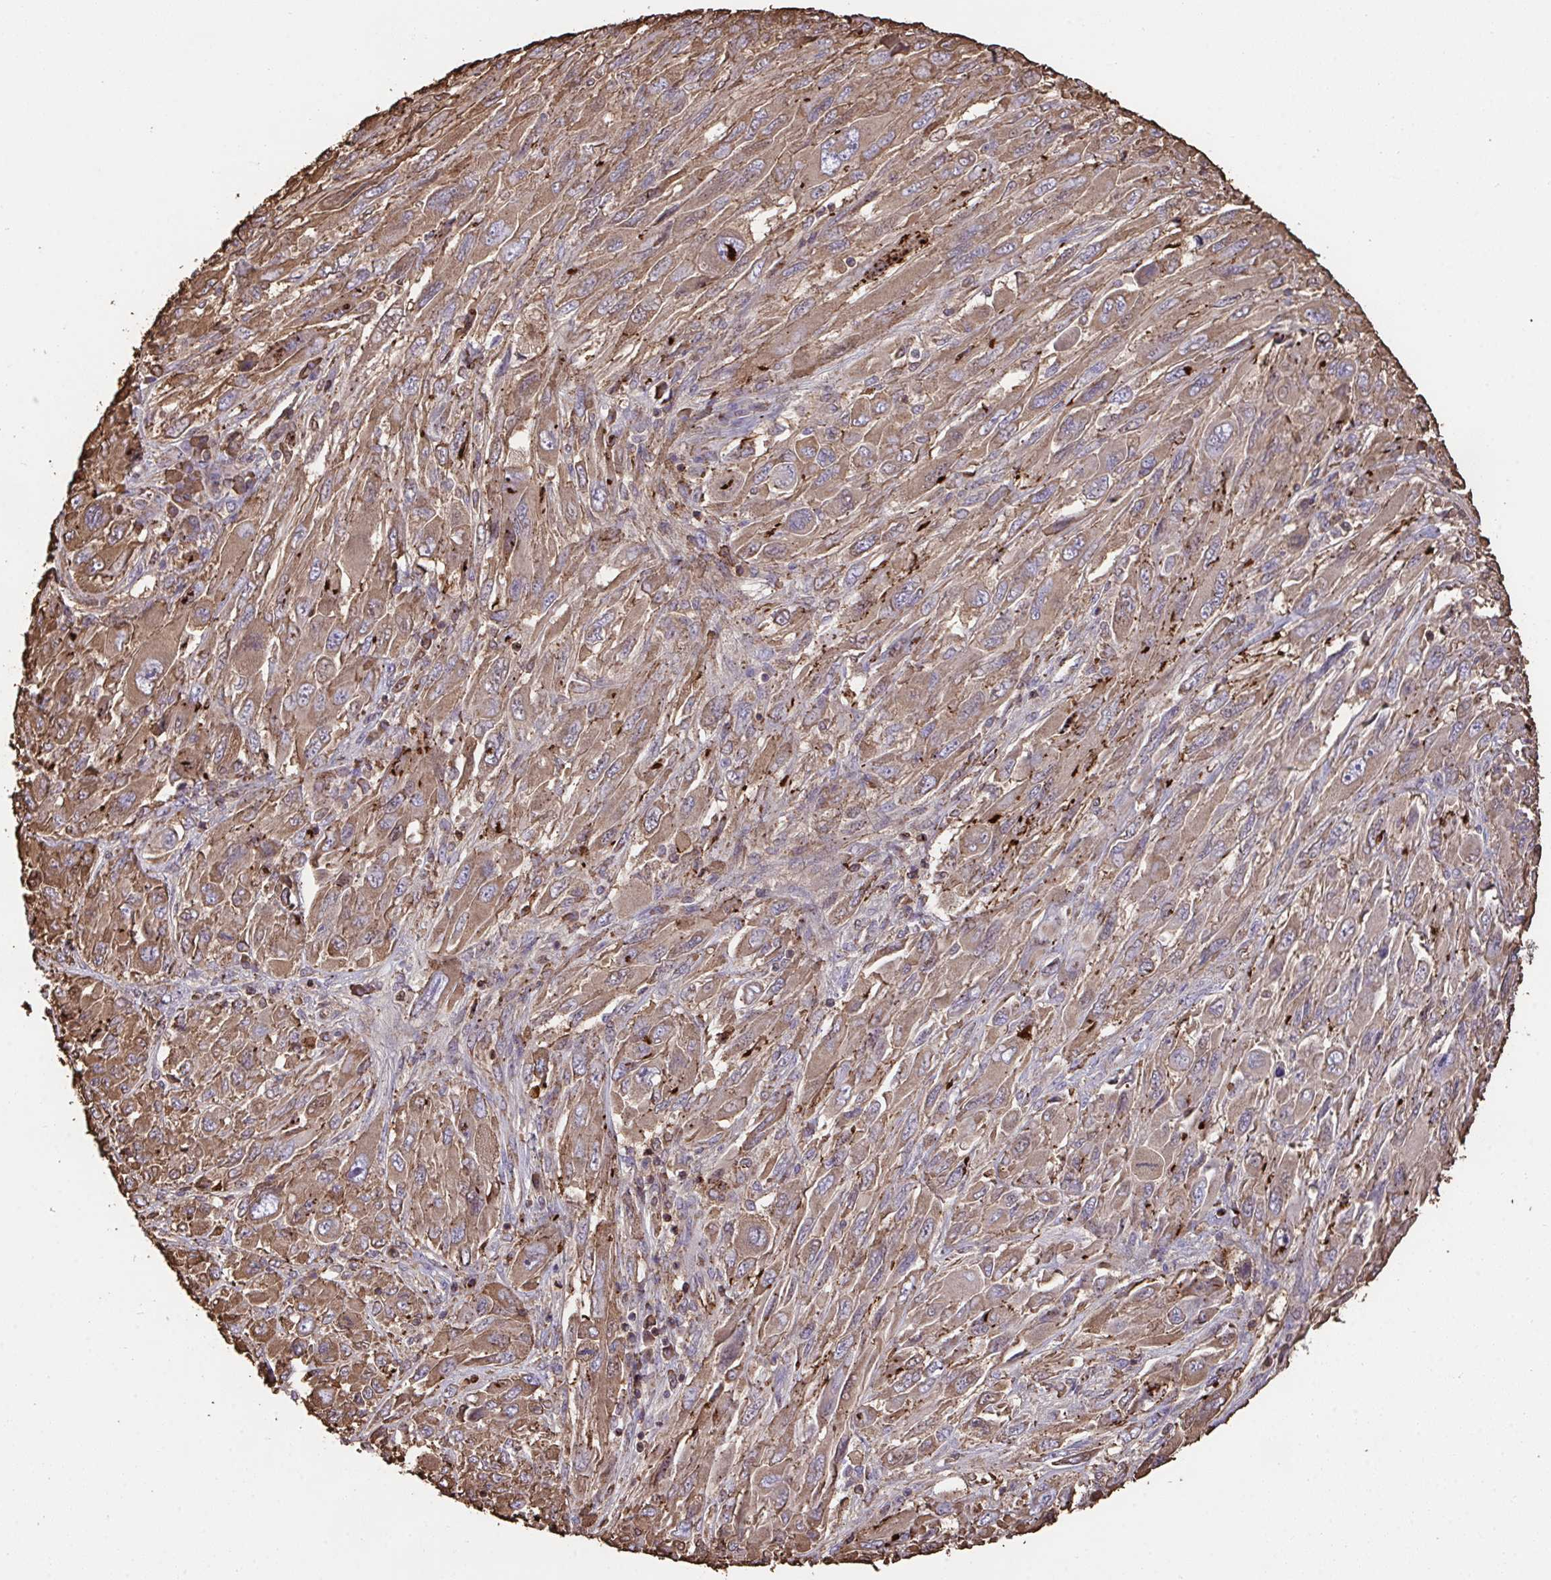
{"staining": {"intensity": "moderate", "quantity": ">75%", "location": "cytoplasmic/membranous"}, "tissue": "melanoma", "cell_type": "Tumor cells", "image_type": "cancer", "snomed": [{"axis": "morphology", "description": "Malignant melanoma, NOS"}, {"axis": "topography", "description": "Skin"}], "caption": "Brown immunohistochemical staining in melanoma reveals moderate cytoplasmic/membranous staining in about >75% of tumor cells.", "gene": "PPIH", "patient": {"sex": "female", "age": 91}}